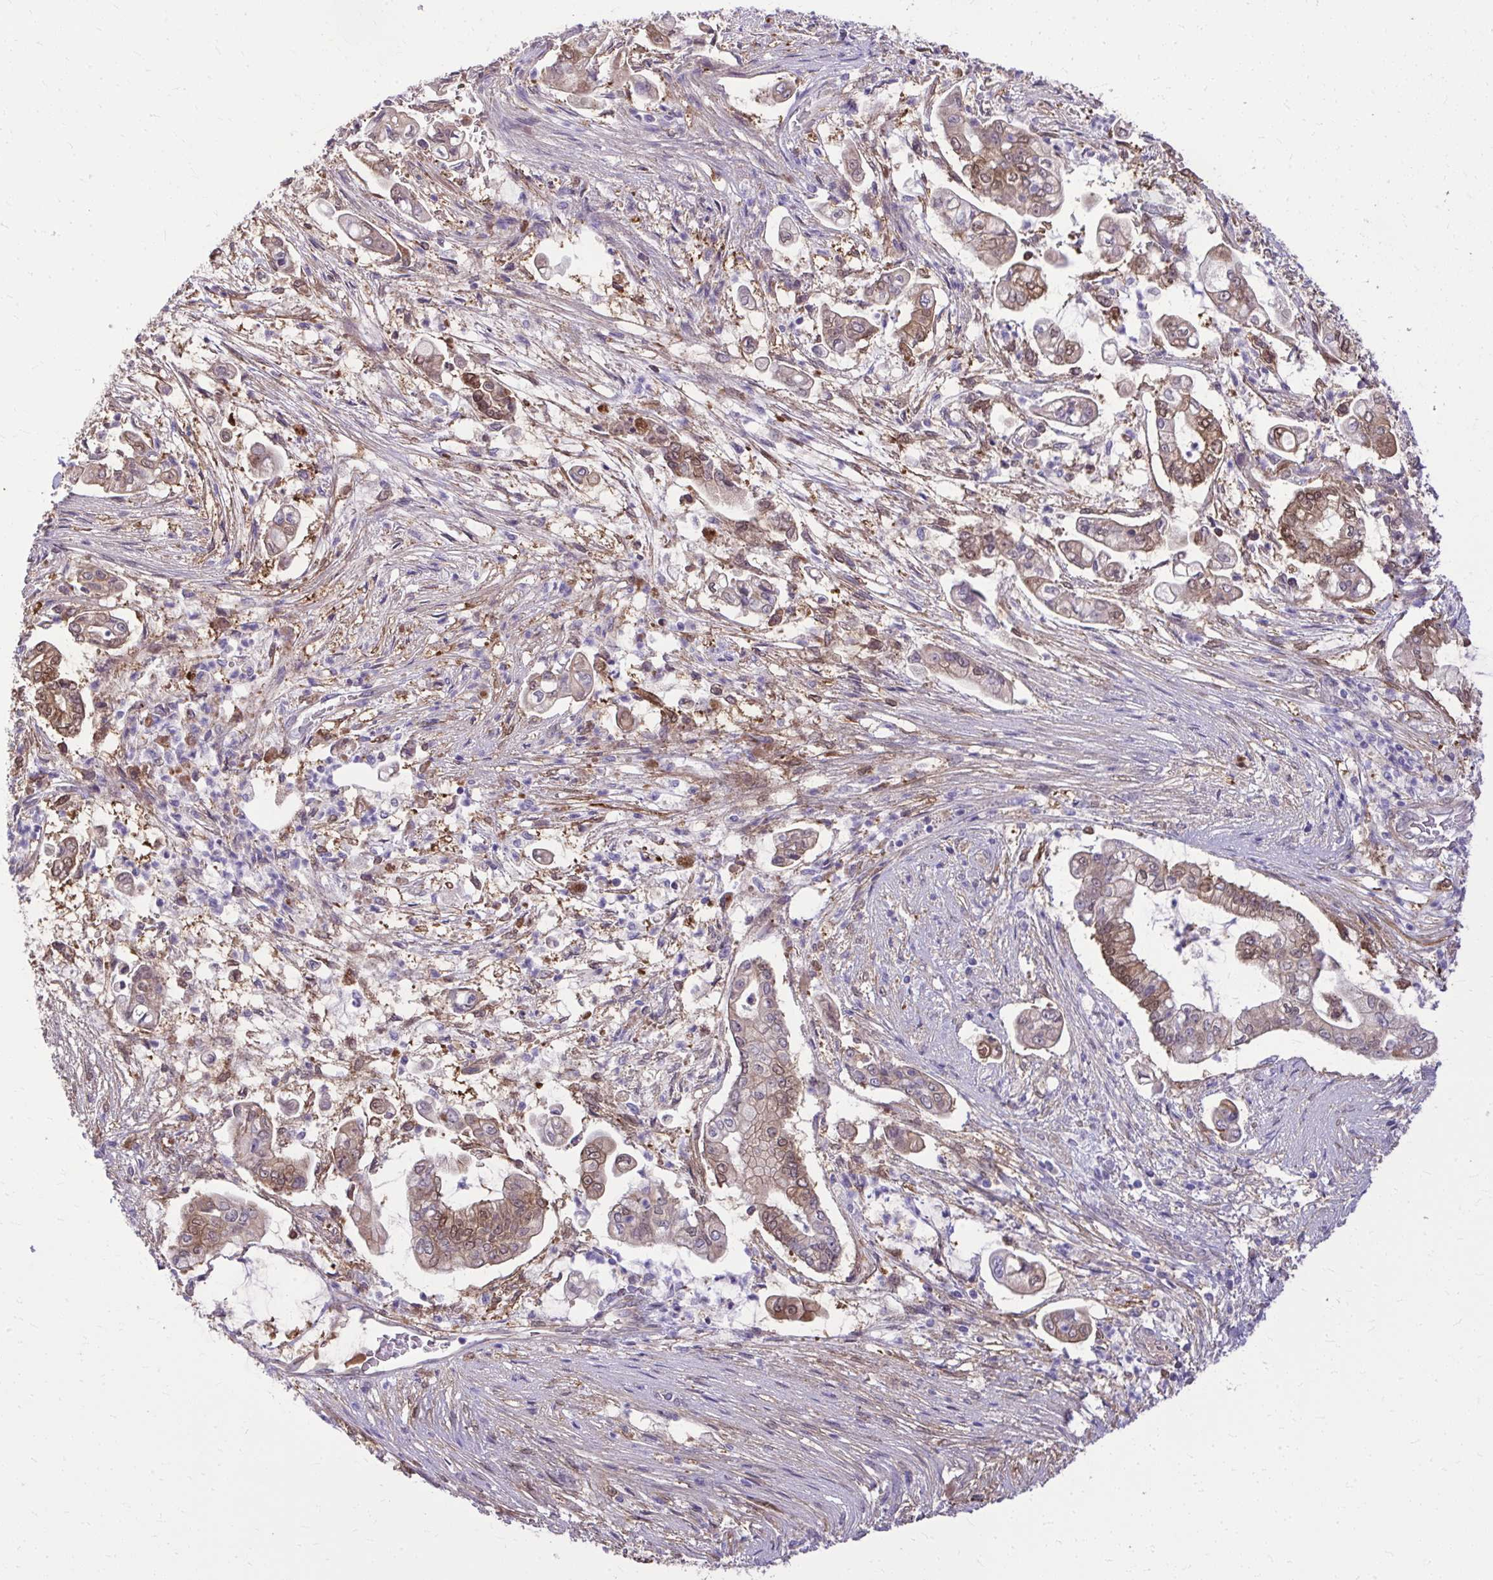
{"staining": {"intensity": "moderate", "quantity": ">75%", "location": "cytoplasmic/membranous,nuclear"}, "tissue": "pancreatic cancer", "cell_type": "Tumor cells", "image_type": "cancer", "snomed": [{"axis": "morphology", "description": "Adenocarcinoma, NOS"}, {"axis": "topography", "description": "Pancreas"}], "caption": "This image reveals IHC staining of human pancreatic adenocarcinoma, with medium moderate cytoplasmic/membranous and nuclear positivity in approximately >75% of tumor cells.", "gene": "NNMT", "patient": {"sex": "female", "age": 69}}